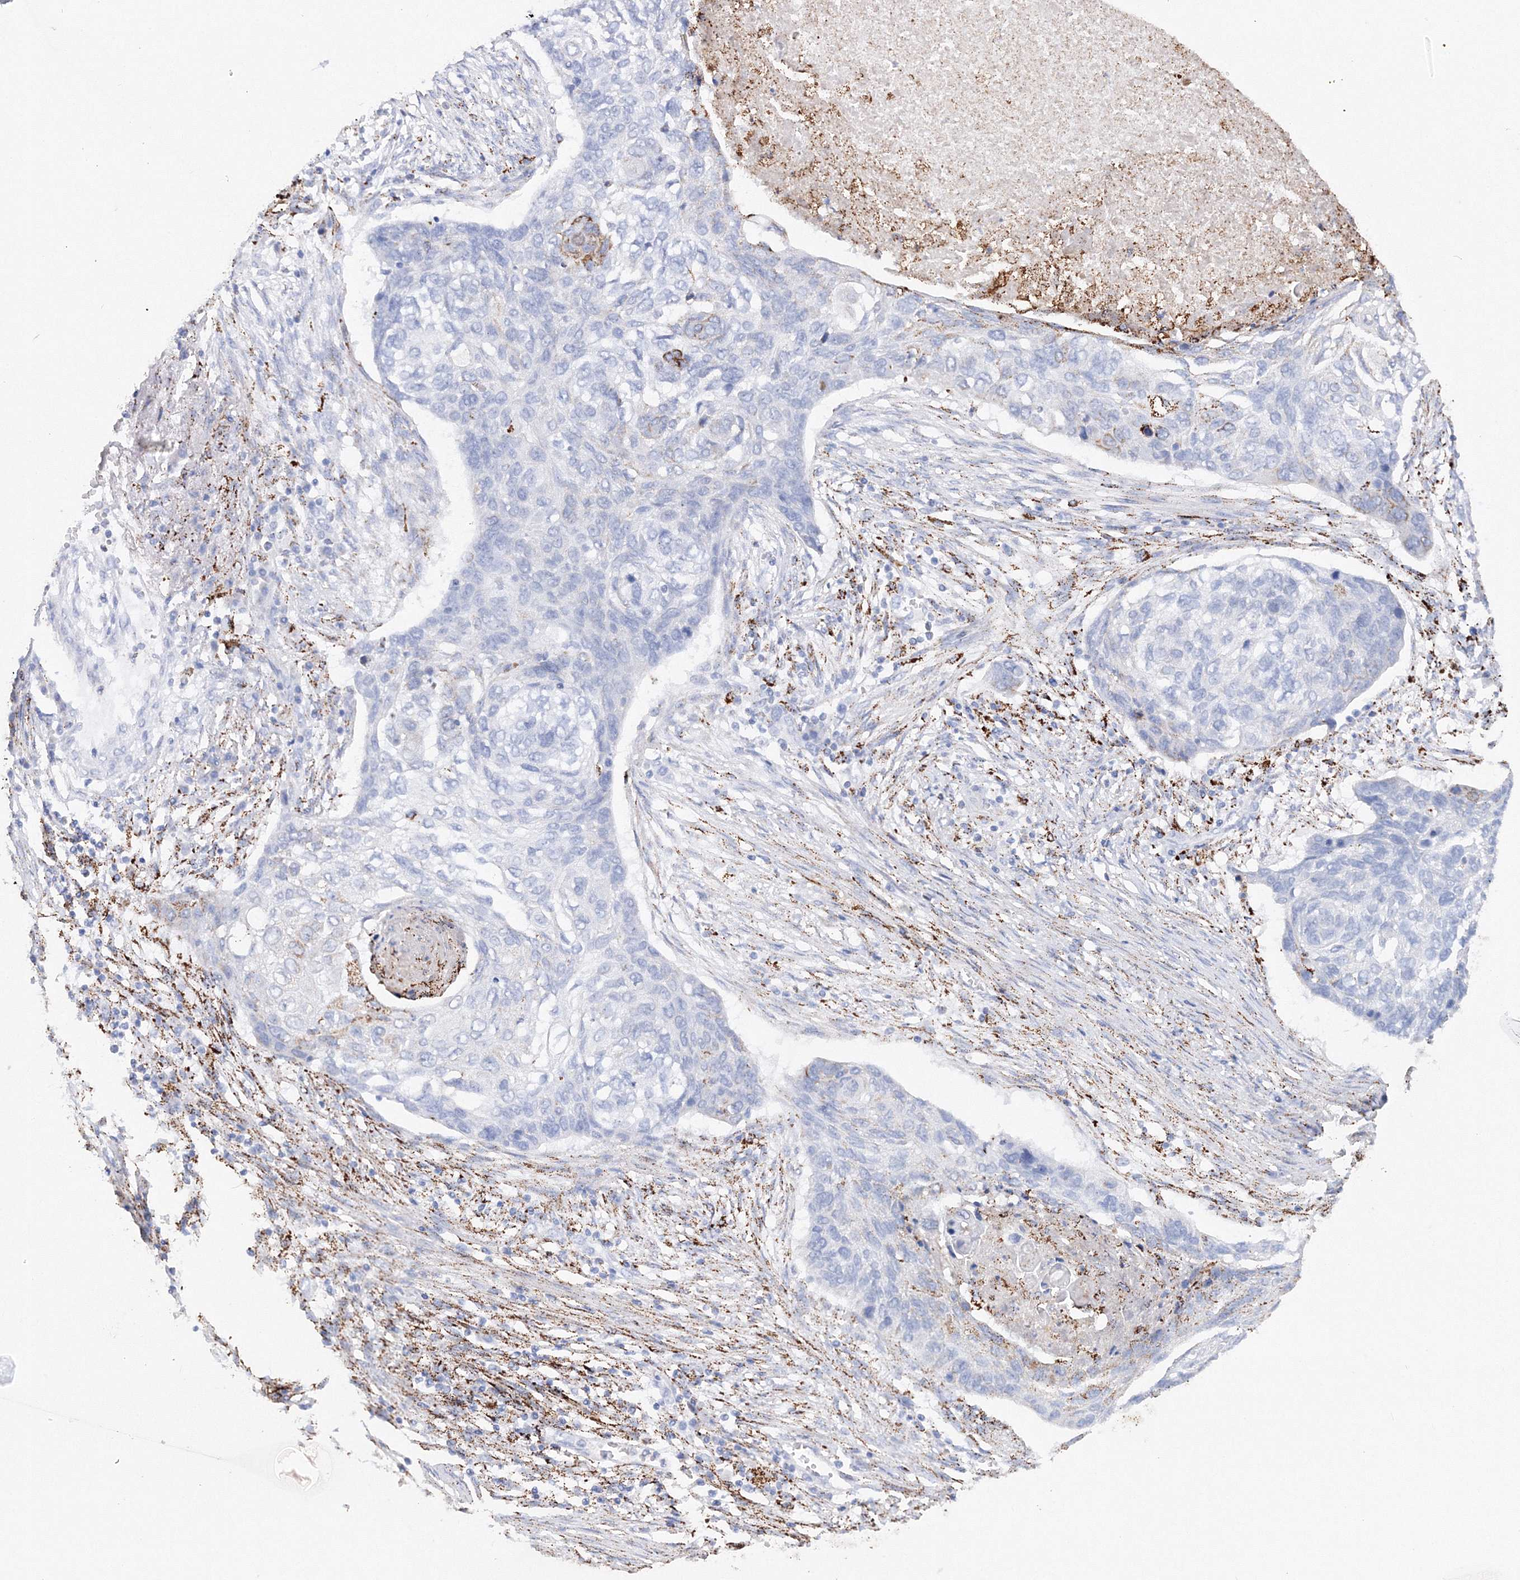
{"staining": {"intensity": "negative", "quantity": "none", "location": "none"}, "tissue": "lung cancer", "cell_type": "Tumor cells", "image_type": "cancer", "snomed": [{"axis": "morphology", "description": "Squamous cell carcinoma, NOS"}, {"axis": "topography", "description": "Lung"}], "caption": "IHC image of neoplastic tissue: lung squamous cell carcinoma stained with DAB (3,3'-diaminobenzidine) demonstrates no significant protein staining in tumor cells.", "gene": "MERTK", "patient": {"sex": "female", "age": 63}}